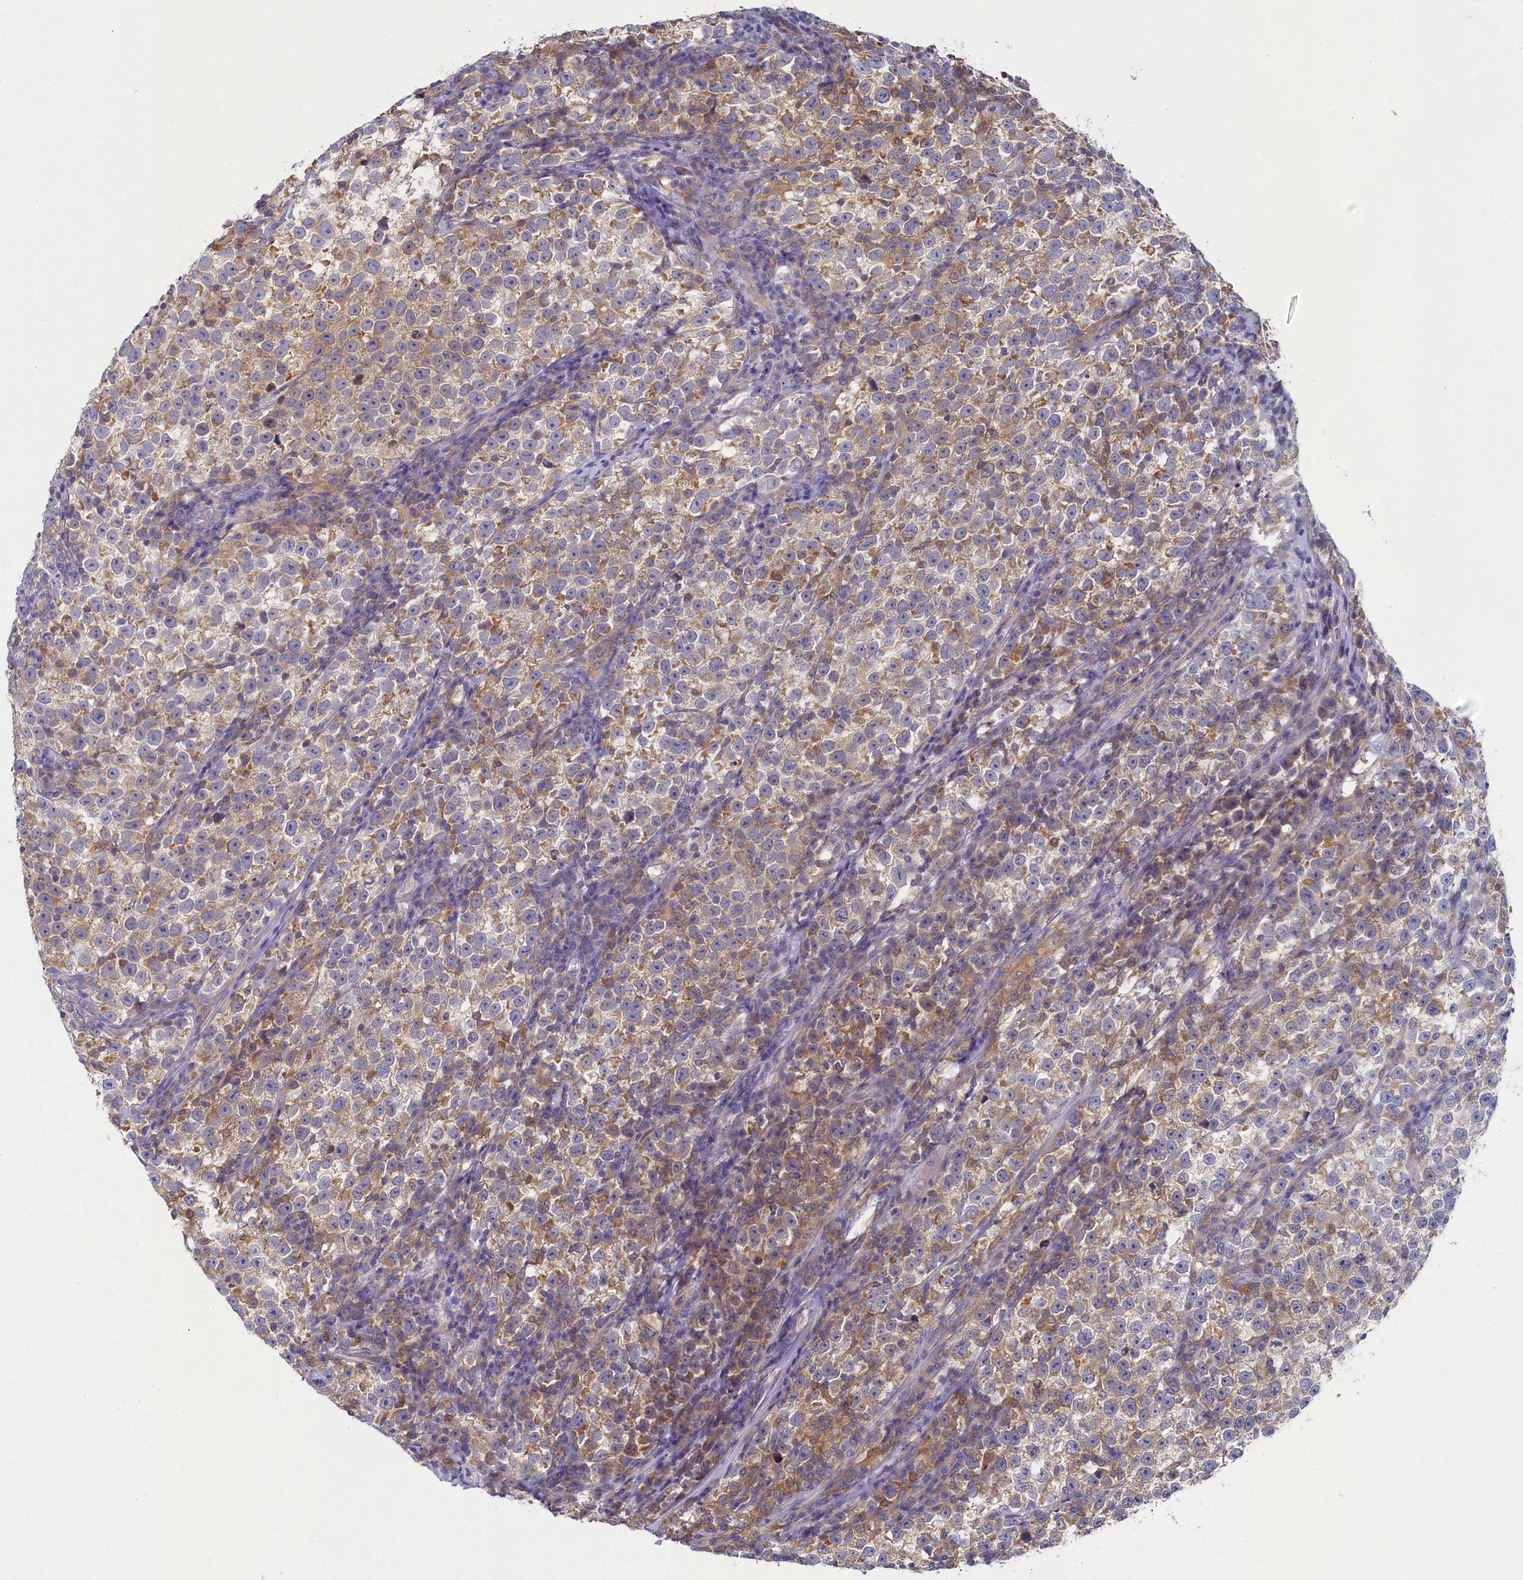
{"staining": {"intensity": "moderate", "quantity": ">75%", "location": "cytoplasmic/membranous"}, "tissue": "testis cancer", "cell_type": "Tumor cells", "image_type": "cancer", "snomed": [{"axis": "morphology", "description": "Normal tissue, NOS"}, {"axis": "morphology", "description": "Seminoma, NOS"}, {"axis": "topography", "description": "Testis"}], "caption": "Testis seminoma stained for a protein (brown) shows moderate cytoplasmic/membranous positive expression in approximately >75% of tumor cells.", "gene": "TIMM8B", "patient": {"sex": "male", "age": 43}}